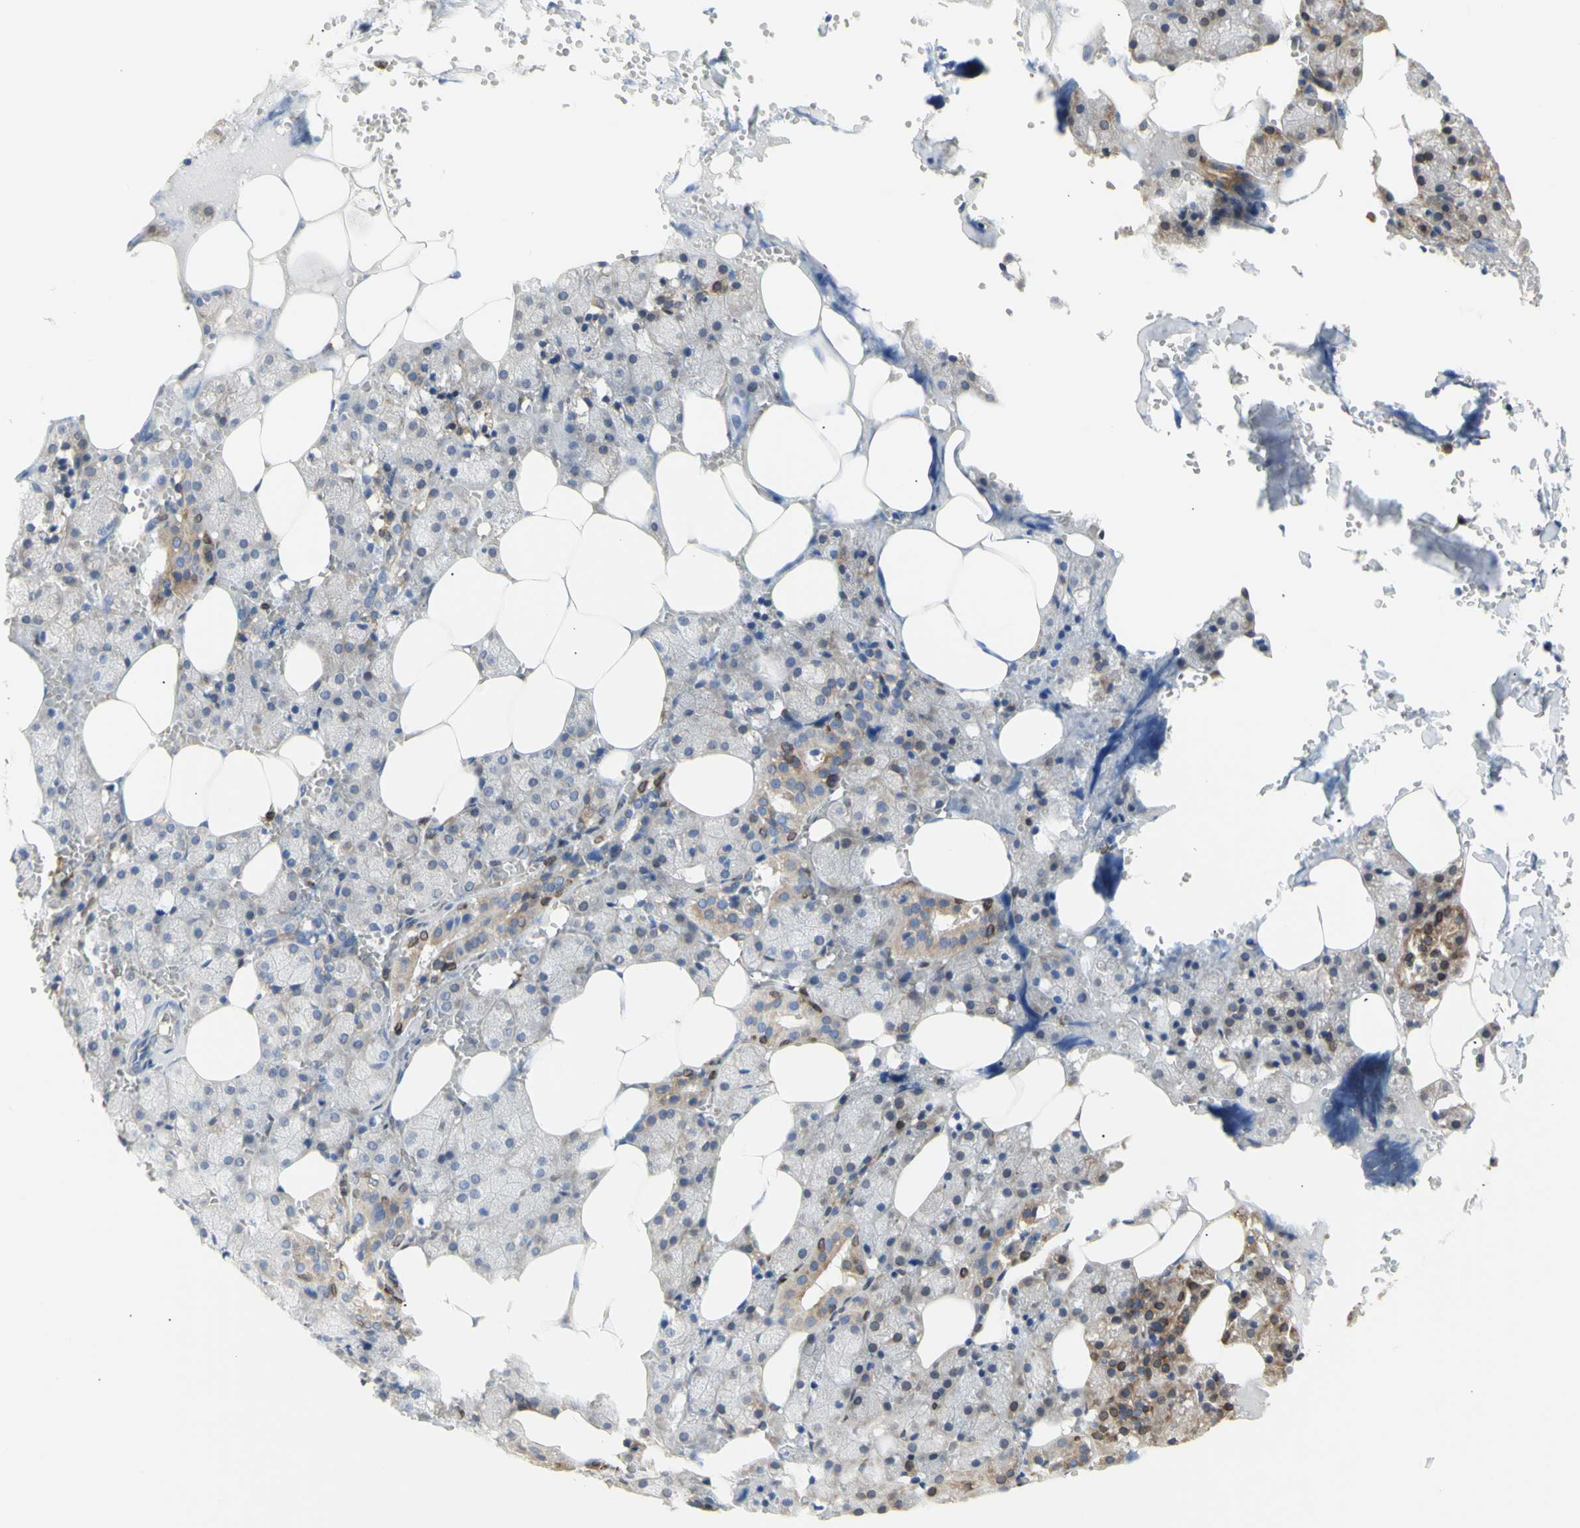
{"staining": {"intensity": "moderate", "quantity": "<25%", "location": "cytoplasmic/membranous,nuclear"}, "tissue": "salivary gland", "cell_type": "Glandular cells", "image_type": "normal", "snomed": [{"axis": "morphology", "description": "Normal tissue, NOS"}, {"axis": "topography", "description": "Salivary gland"}], "caption": "Immunohistochemistry of benign human salivary gland exhibits low levels of moderate cytoplasmic/membranous,nuclear positivity in approximately <25% of glandular cells.", "gene": "ERLIN1", "patient": {"sex": "male", "age": 62}}